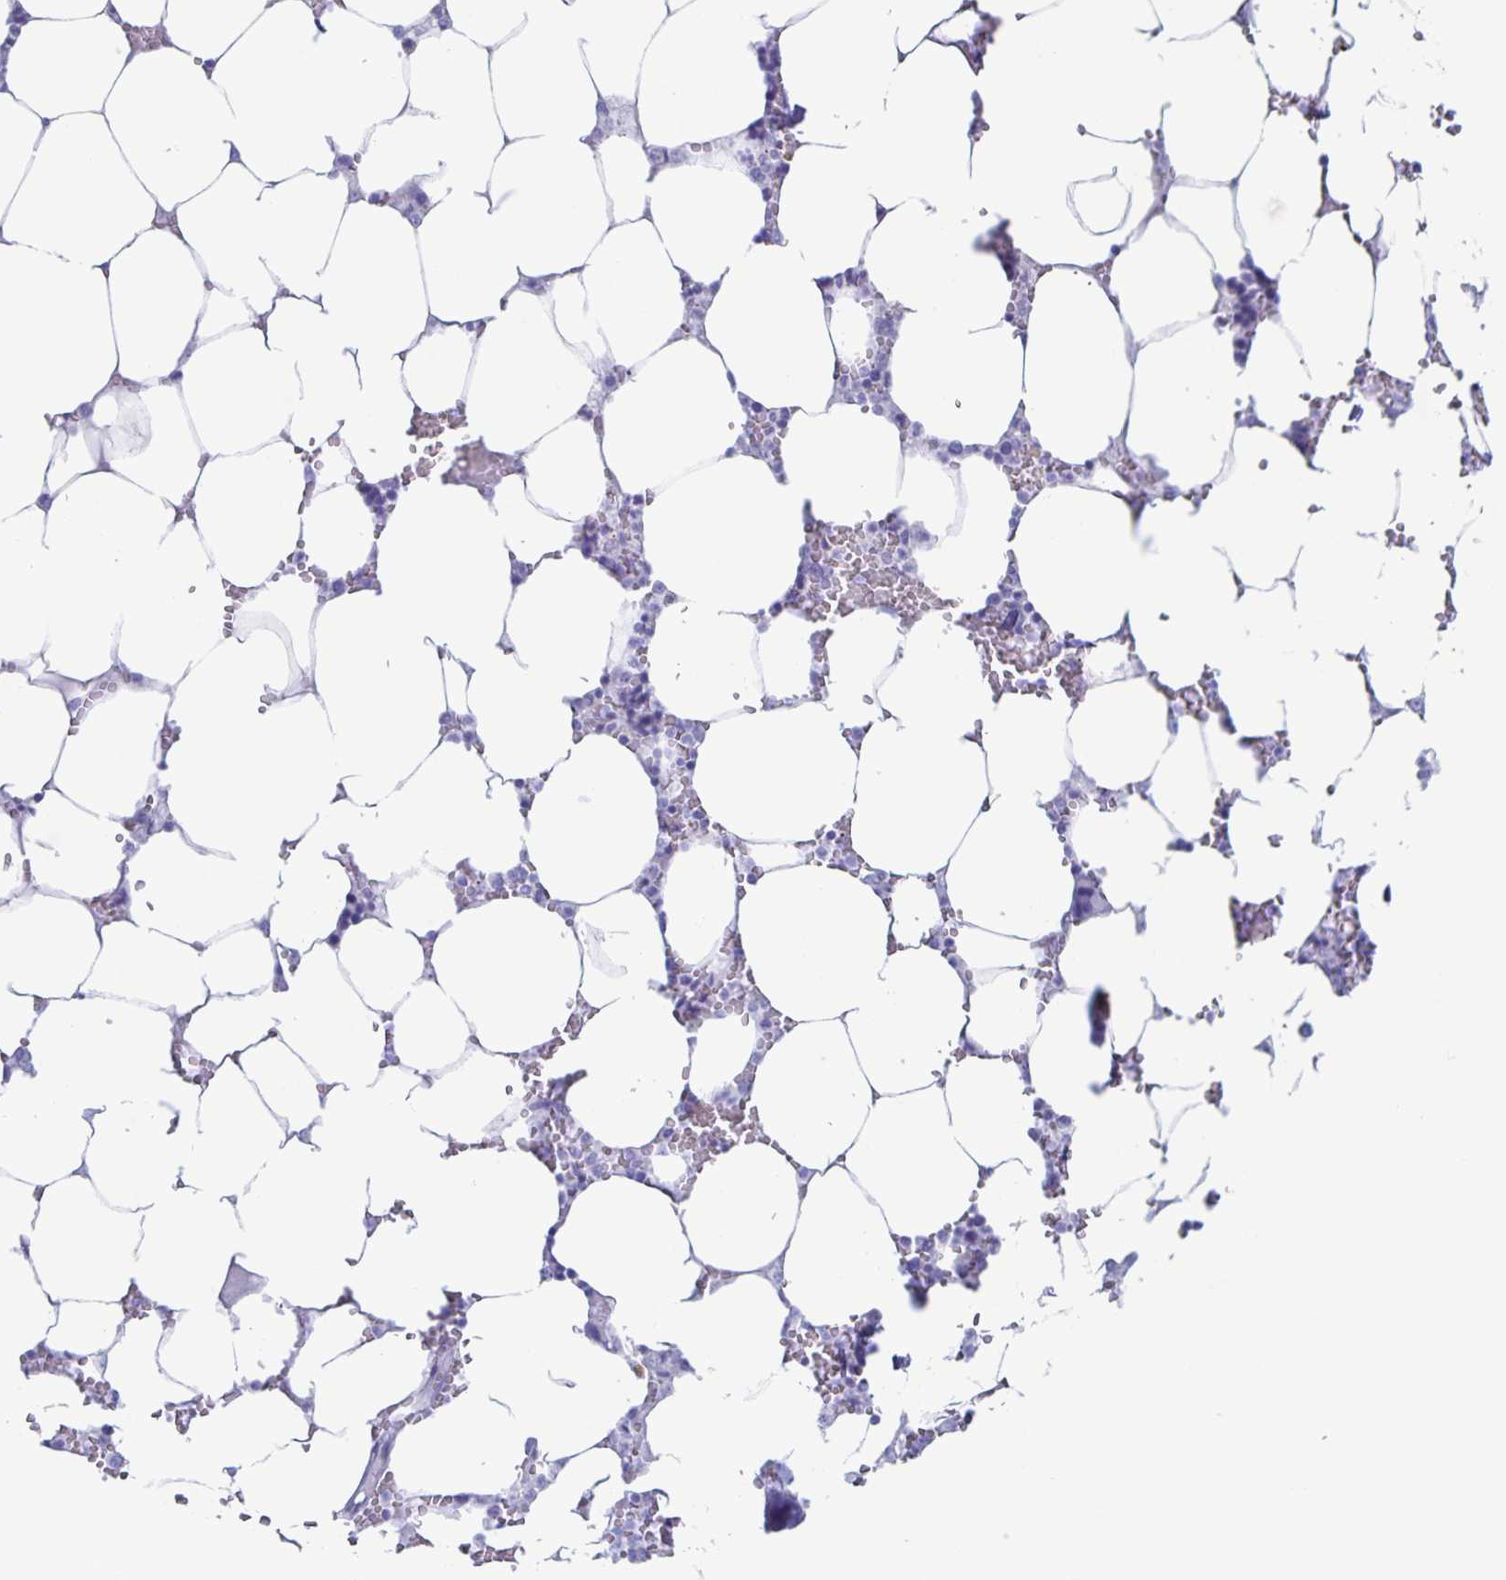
{"staining": {"intensity": "negative", "quantity": "none", "location": "none"}, "tissue": "bone marrow", "cell_type": "Hematopoietic cells", "image_type": "normal", "snomed": [{"axis": "morphology", "description": "Normal tissue, NOS"}, {"axis": "topography", "description": "Bone marrow"}], "caption": "This is an immunohistochemistry photomicrograph of normal bone marrow. There is no expression in hematopoietic cells.", "gene": "C12orf56", "patient": {"sex": "male", "age": 64}}